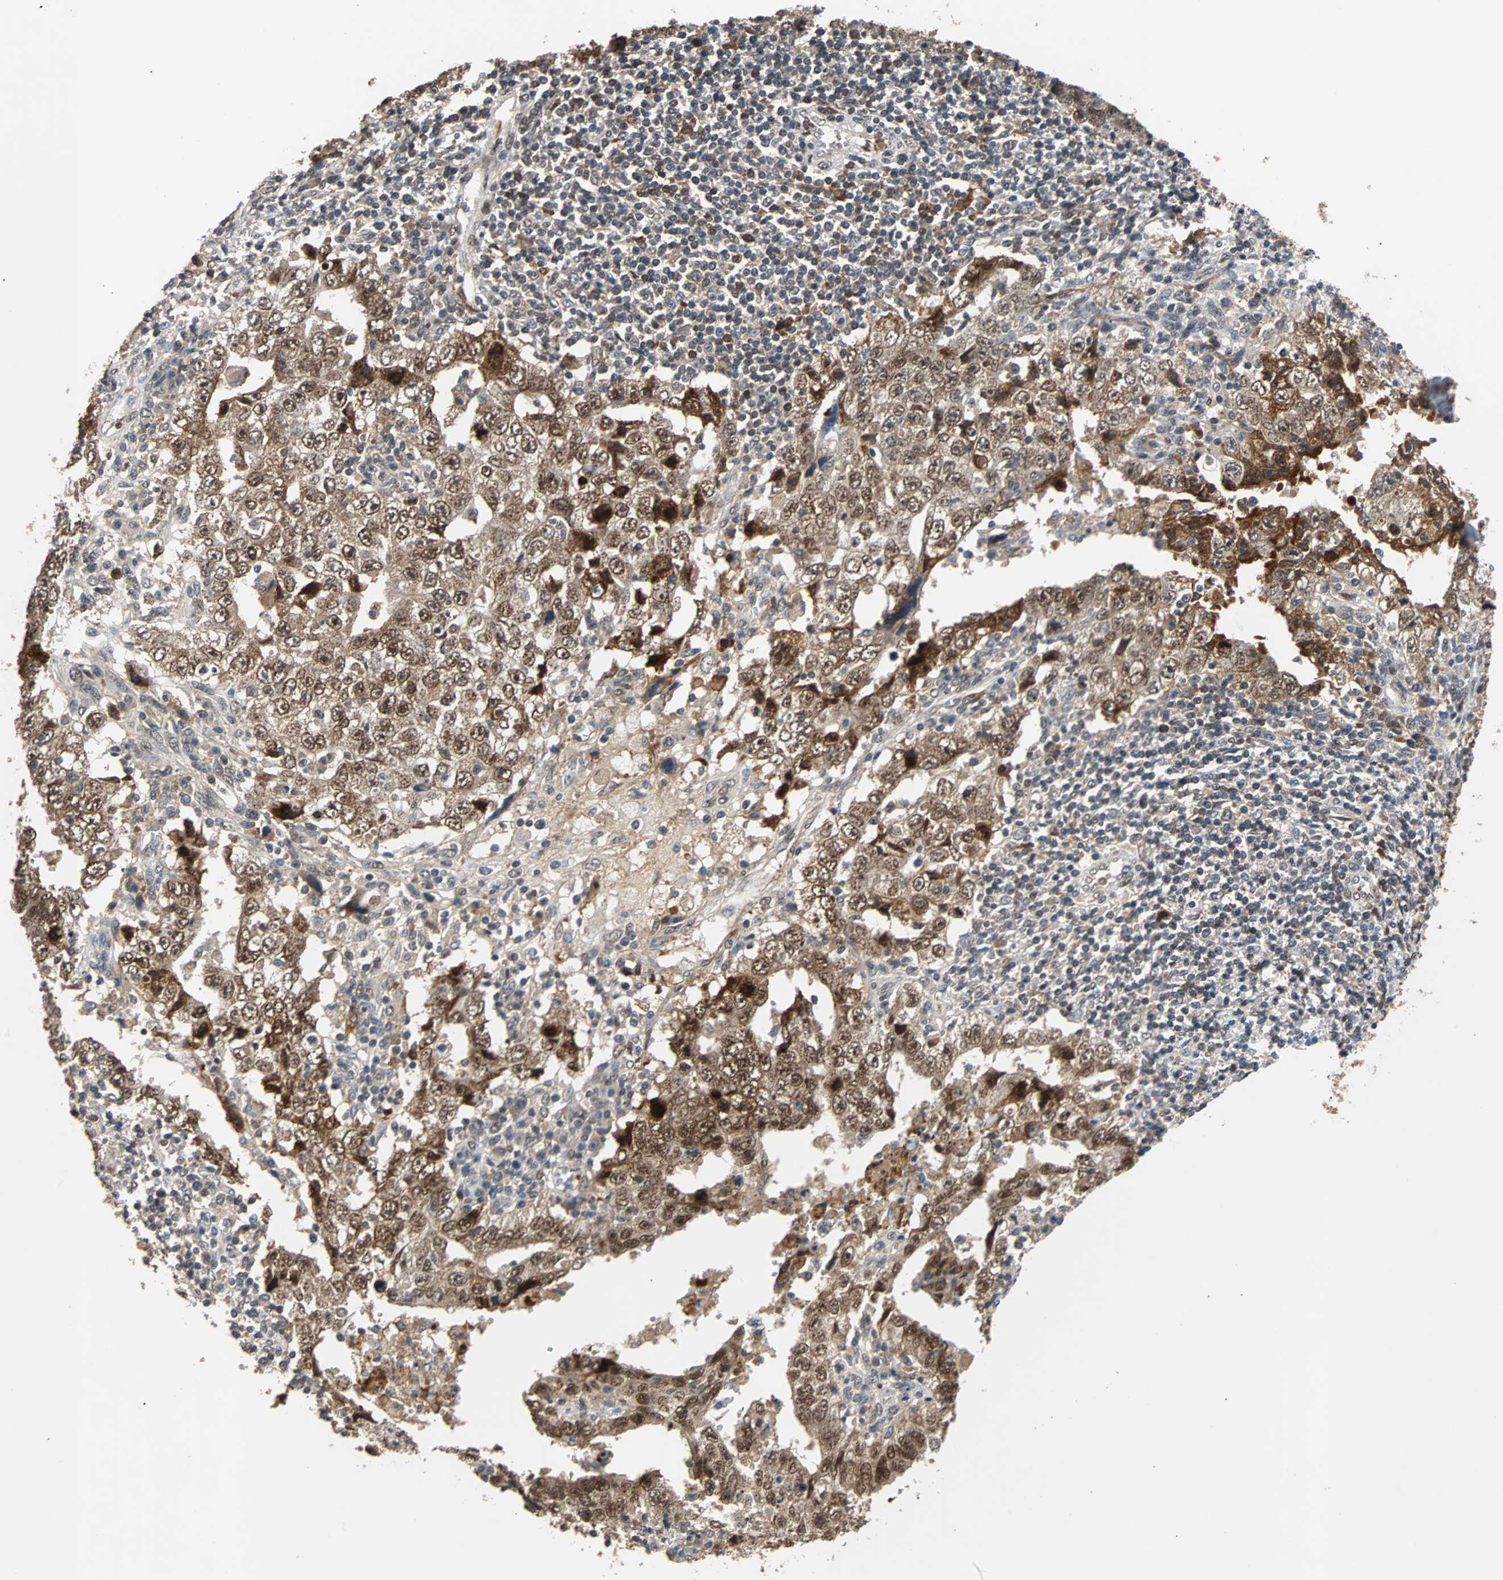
{"staining": {"intensity": "strong", "quantity": ">75%", "location": "cytoplasmic/membranous,nuclear"}, "tissue": "testis cancer", "cell_type": "Tumor cells", "image_type": "cancer", "snomed": [{"axis": "morphology", "description": "Carcinoma, Embryonal, NOS"}, {"axis": "topography", "description": "Testis"}], "caption": "Strong cytoplasmic/membranous and nuclear protein staining is seen in approximately >75% of tumor cells in testis cancer.", "gene": "PHC1", "patient": {"sex": "male", "age": 26}}